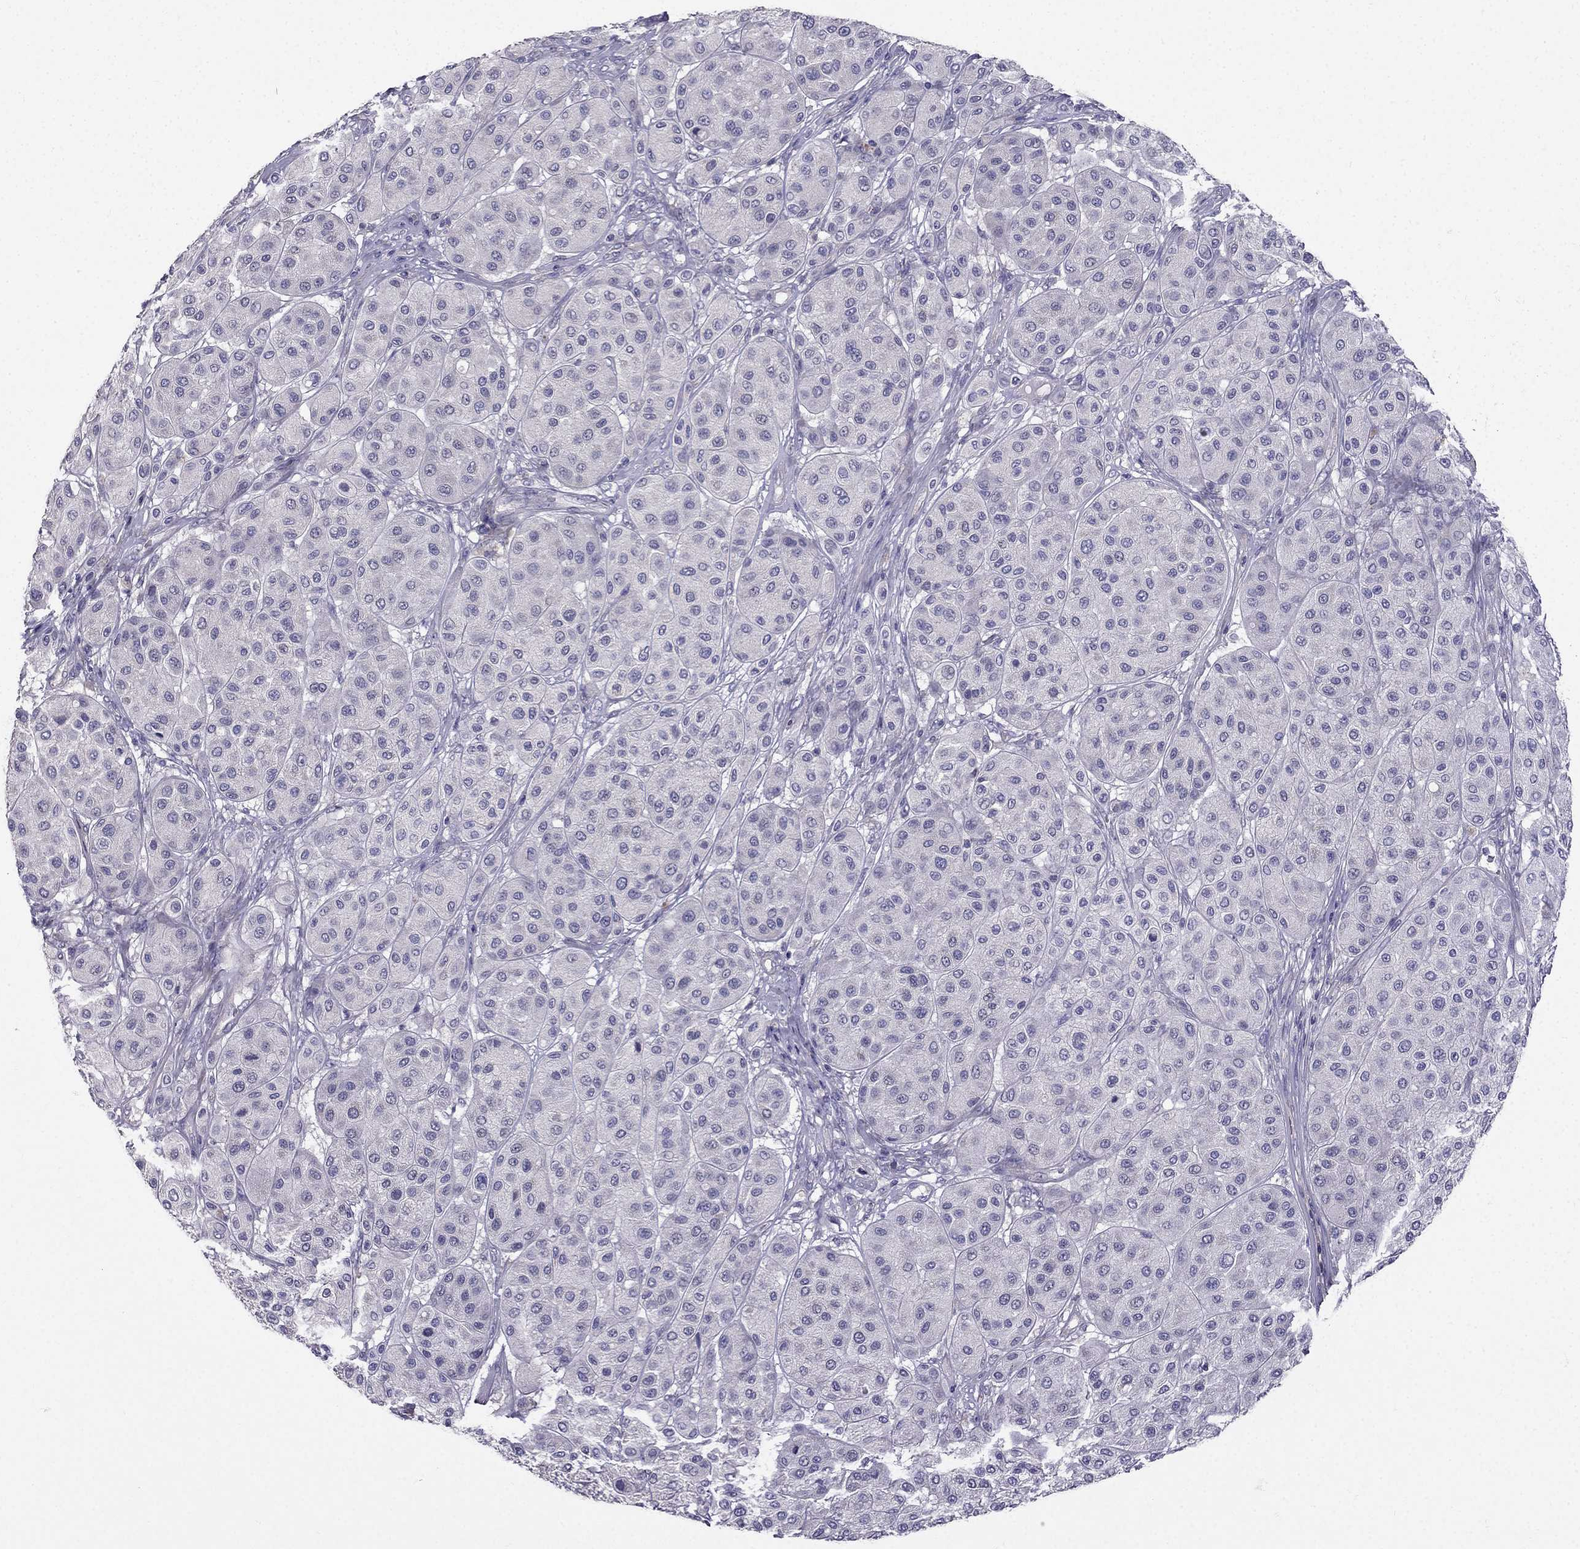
{"staining": {"intensity": "negative", "quantity": "none", "location": "none"}, "tissue": "melanoma", "cell_type": "Tumor cells", "image_type": "cancer", "snomed": [{"axis": "morphology", "description": "Malignant melanoma, Metastatic site"}, {"axis": "topography", "description": "Smooth muscle"}], "caption": "Tumor cells are negative for protein expression in human malignant melanoma (metastatic site). Nuclei are stained in blue.", "gene": "AS3MT", "patient": {"sex": "male", "age": 41}}